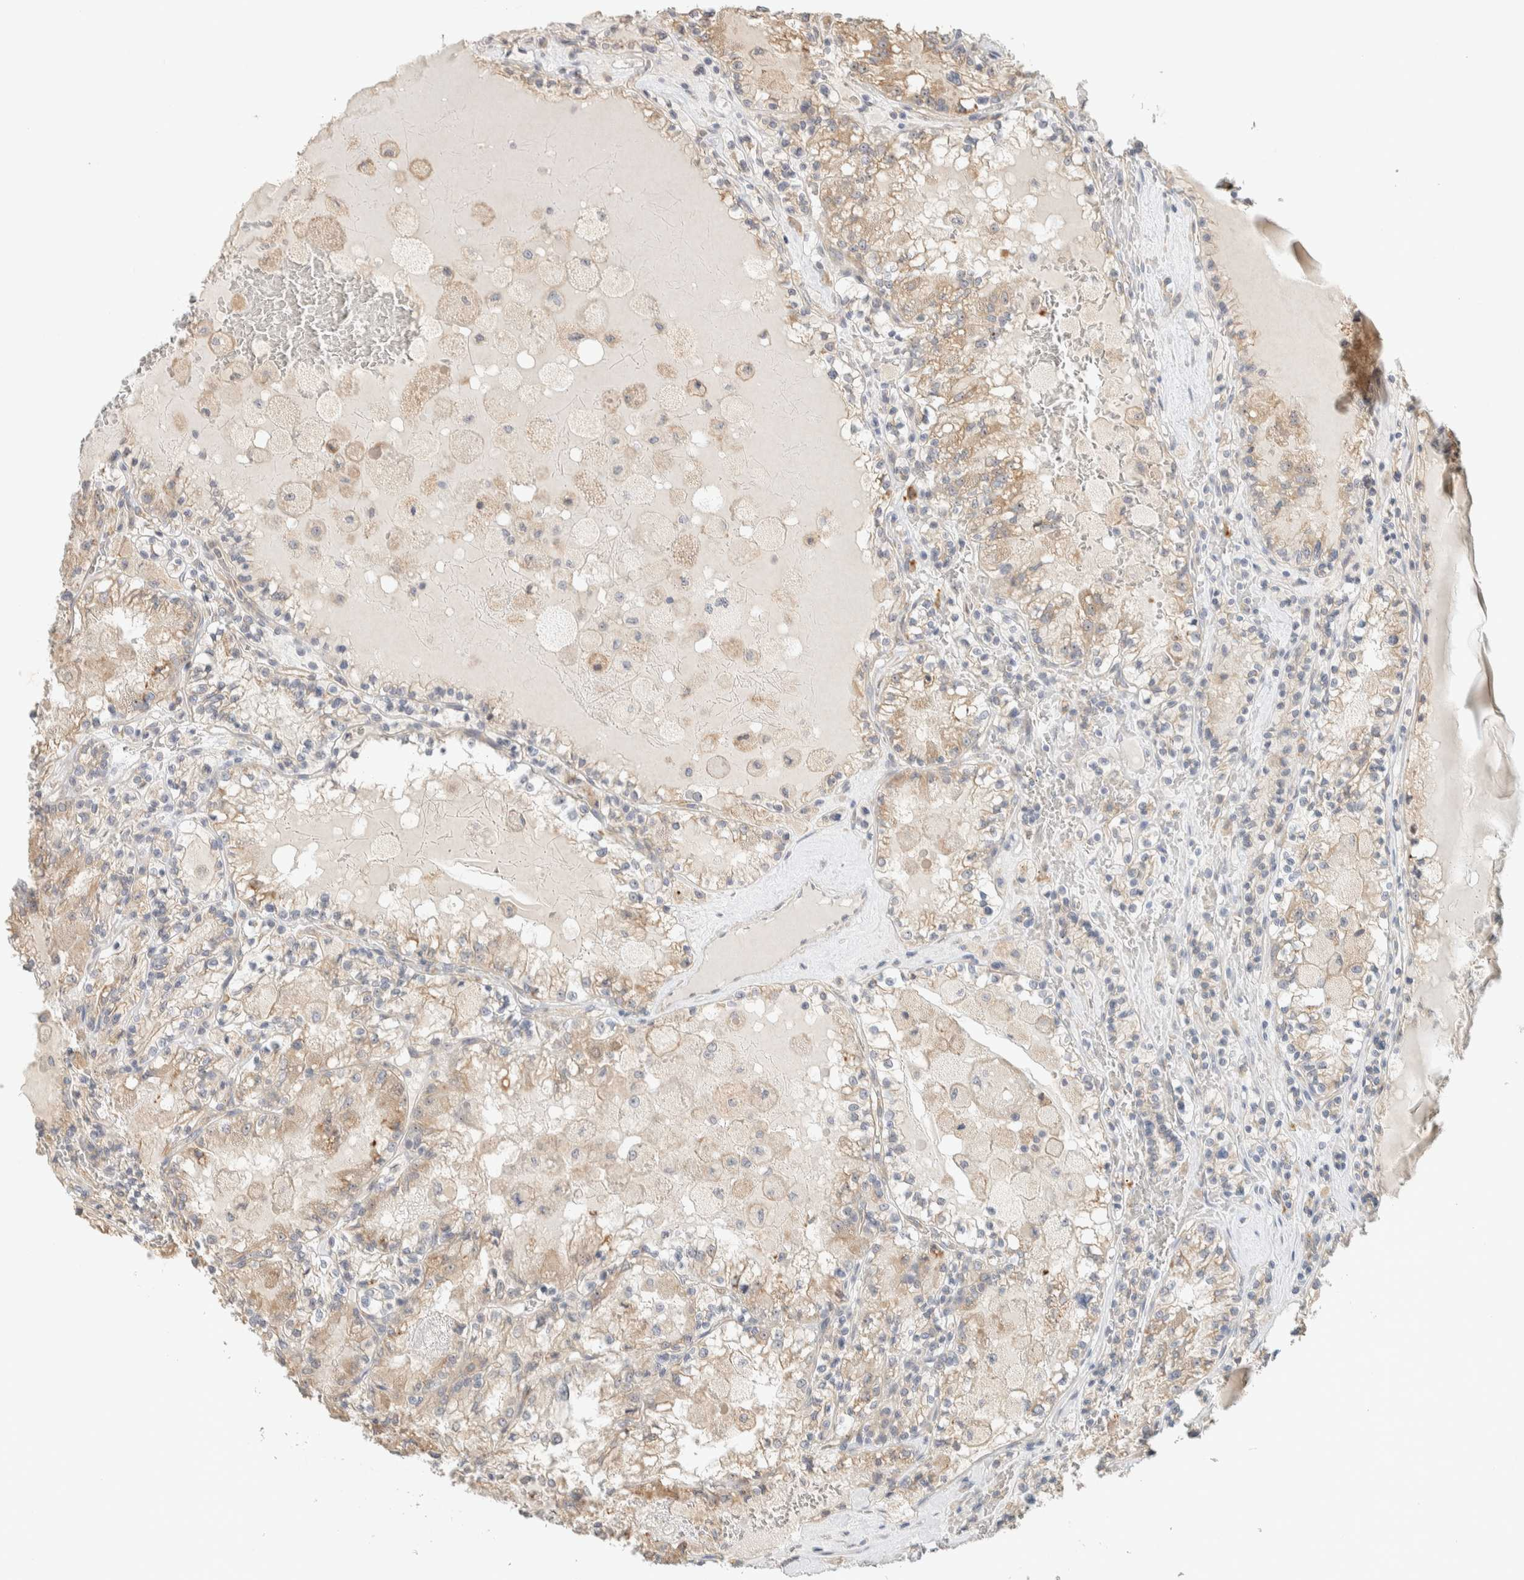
{"staining": {"intensity": "weak", "quantity": ">75%", "location": "cytoplasmic/membranous"}, "tissue": "renal cancer", "cell_type": "Tumor cells", "image_type": "cancer", "snomed": [{"axis": "morphology", "description": "Adenocarcinoma, NOS"}, {"axis": "topography", "description": "Kidney"}], "caption": "Immunohistochemical staining of human renal cancer (adenocarcinoma) demonstrates low levels of weak cytoplasmic/membranous staining in about >75% of tumor cells.", "gene": "KLHL40", "patient": {"sex": "female", "age": 56}}